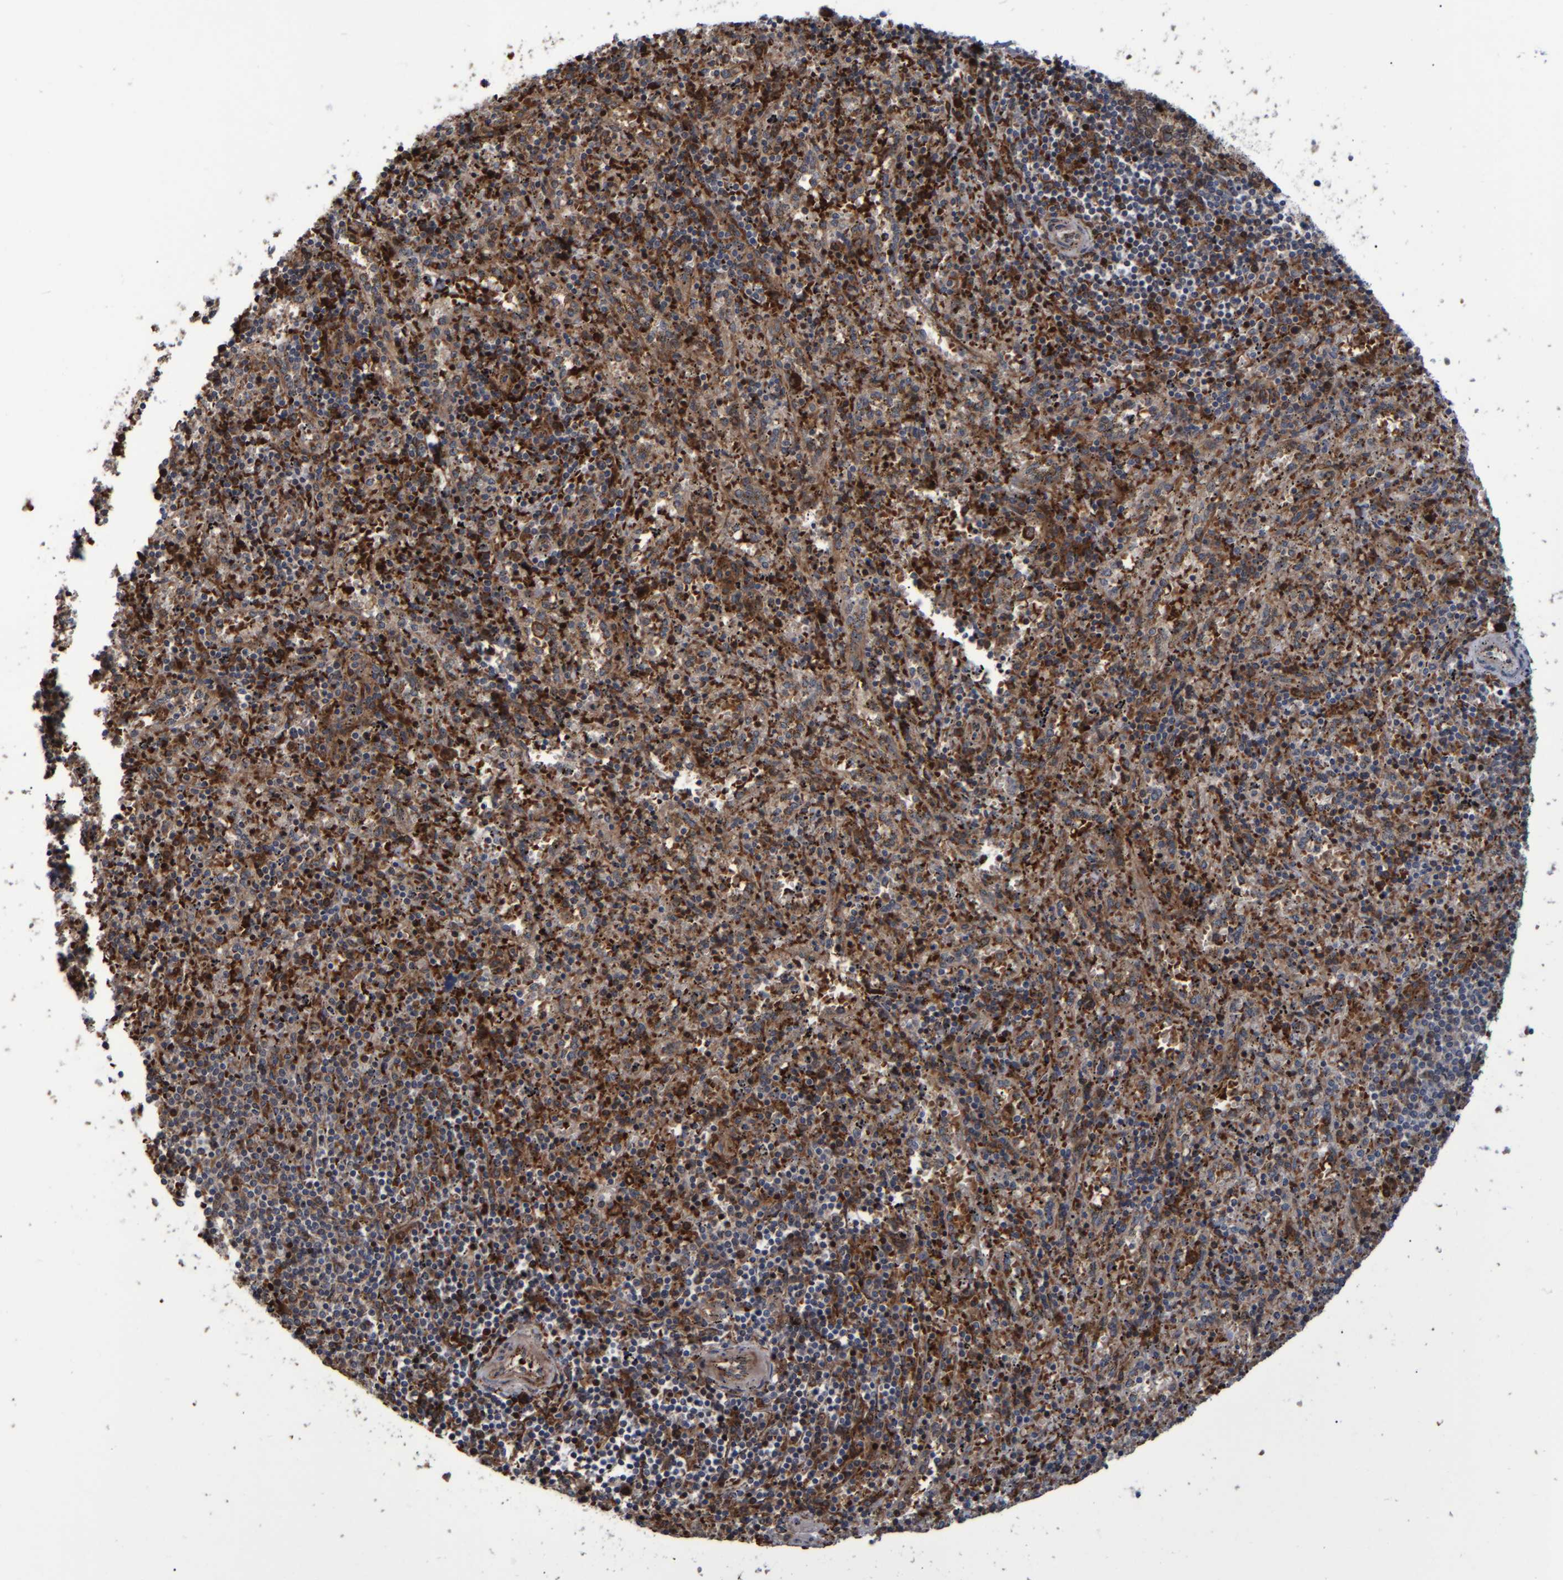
{"staining": {"intensity": "moderate", "quantity": "25%-75%", "location": "cytoplasmic/membranous"}, "tissue": "spleen", "cell_type": "Cells in red pulp", "image_type": "normal", "snomed": [{"axis": "morphology", "description": "Normal tissue, NOS"}, {"axis": "topography", "description": "Spleen"}], "caption": "The photomicrograph exhibits staining of unremarkable spleen, revealing moderate cytoplasmic/membranous protein staining (brown color) within cells in red pulp. (Brightfield microscopy of DAB IHC at high magnification).", "gene": "SPAG5", "patient": {"sex": "male", "age": 11}}